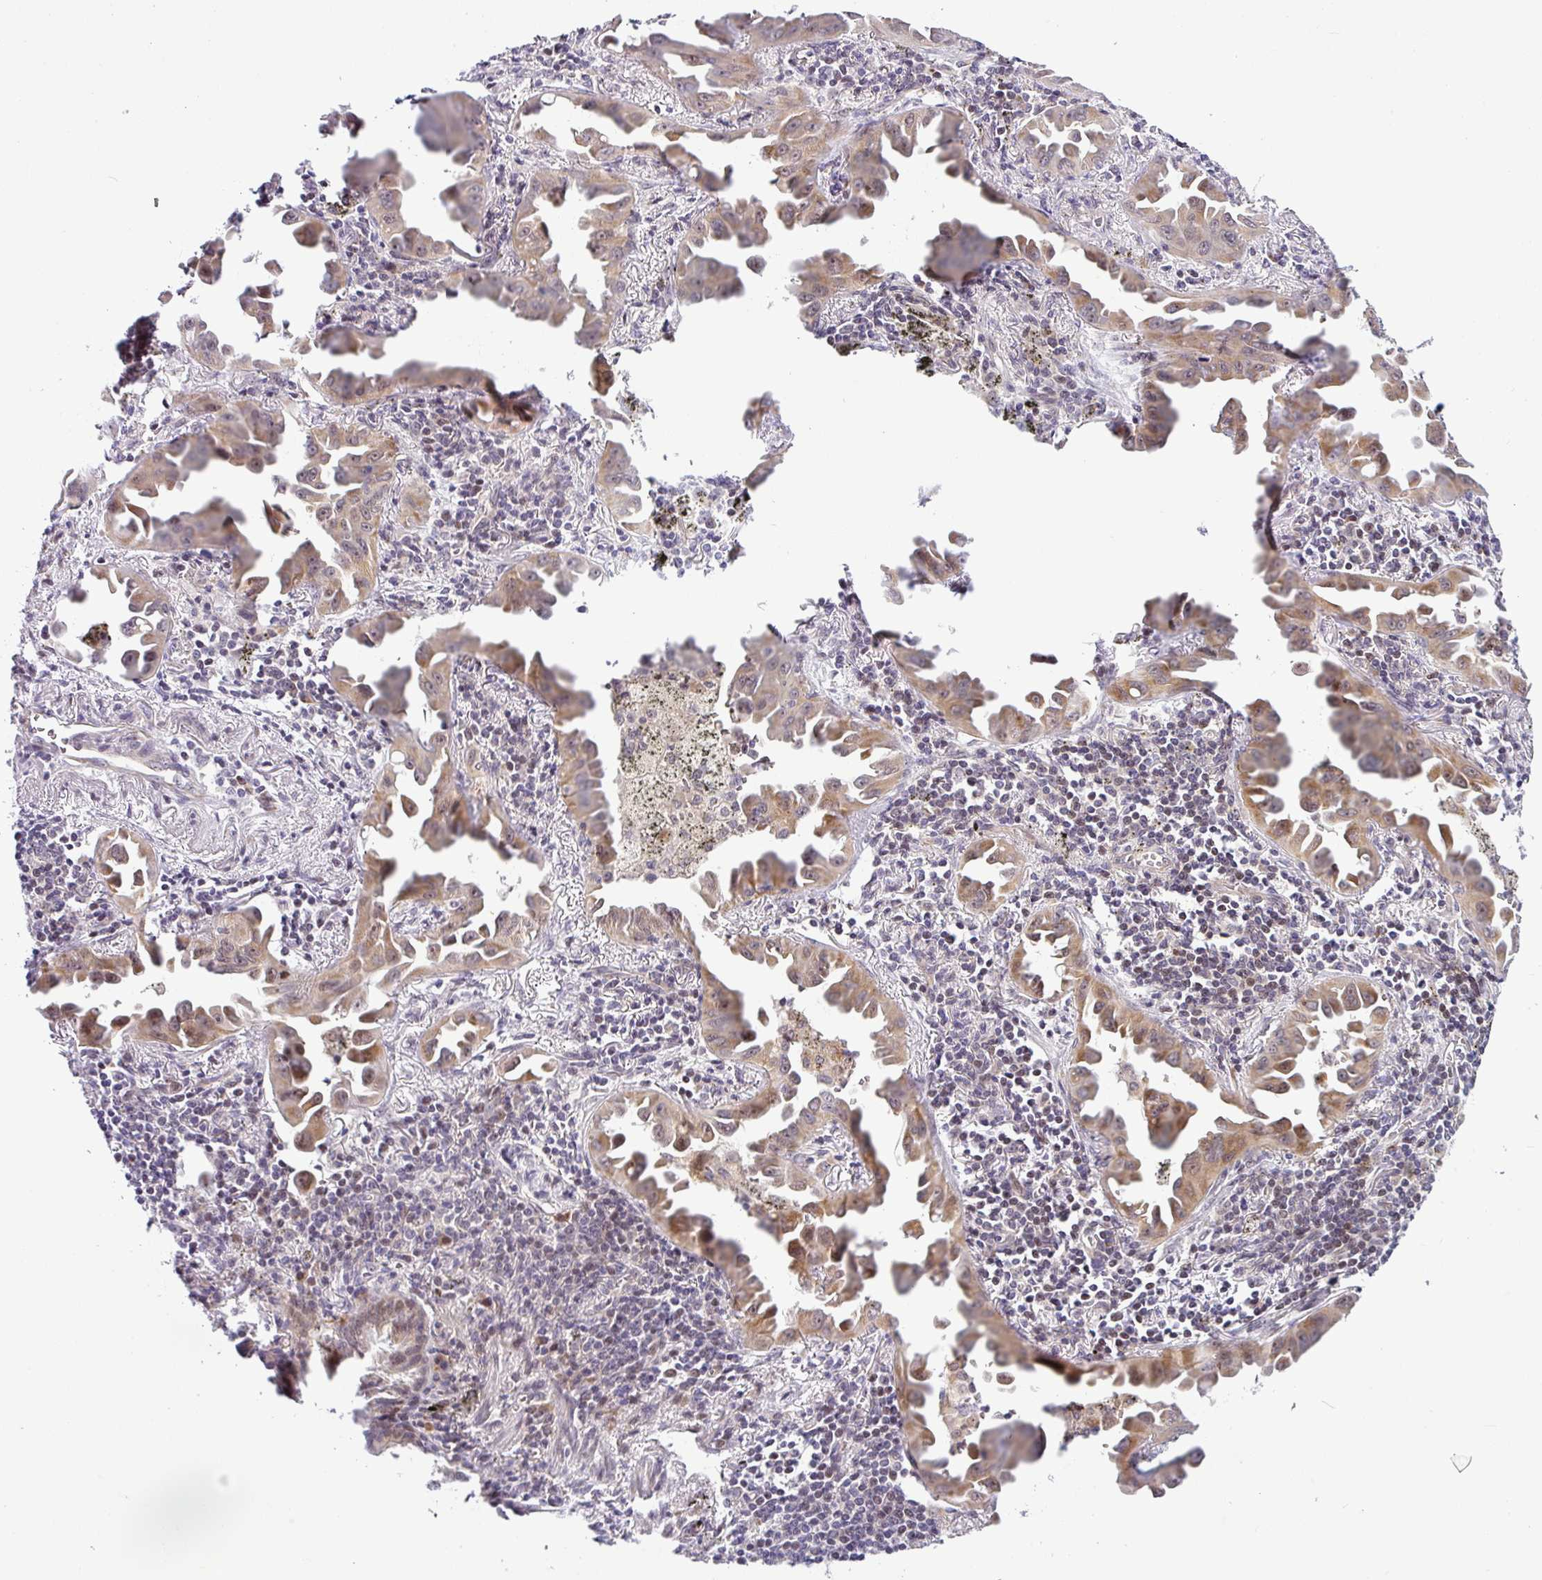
{"staining": {"intensity": "moderate", "quantity": "25%-75%", "location": "cytoplasmic/membranous"}, "tissue": "lung cancer", "cell_type": "Tumor cells", "image_type": "cancer", "snomed": [{"axis": "morphology", "description": "Adenocarcinoma, NOS"}, {"axis": "topography", "description": "Lung"}], "caption": "A brown stain highlights moderate cytoplasmic/membranous expression of a protein in lung cancer tumor cells. The protein is stained brown, and the nuclei are stained in blue (DAB (3,3'-diaminobenzidine) IHC with brightfield microscopy, high magnification).", "gene": "NDUFB2", "patient": {"sex": "male", "age": 68}}